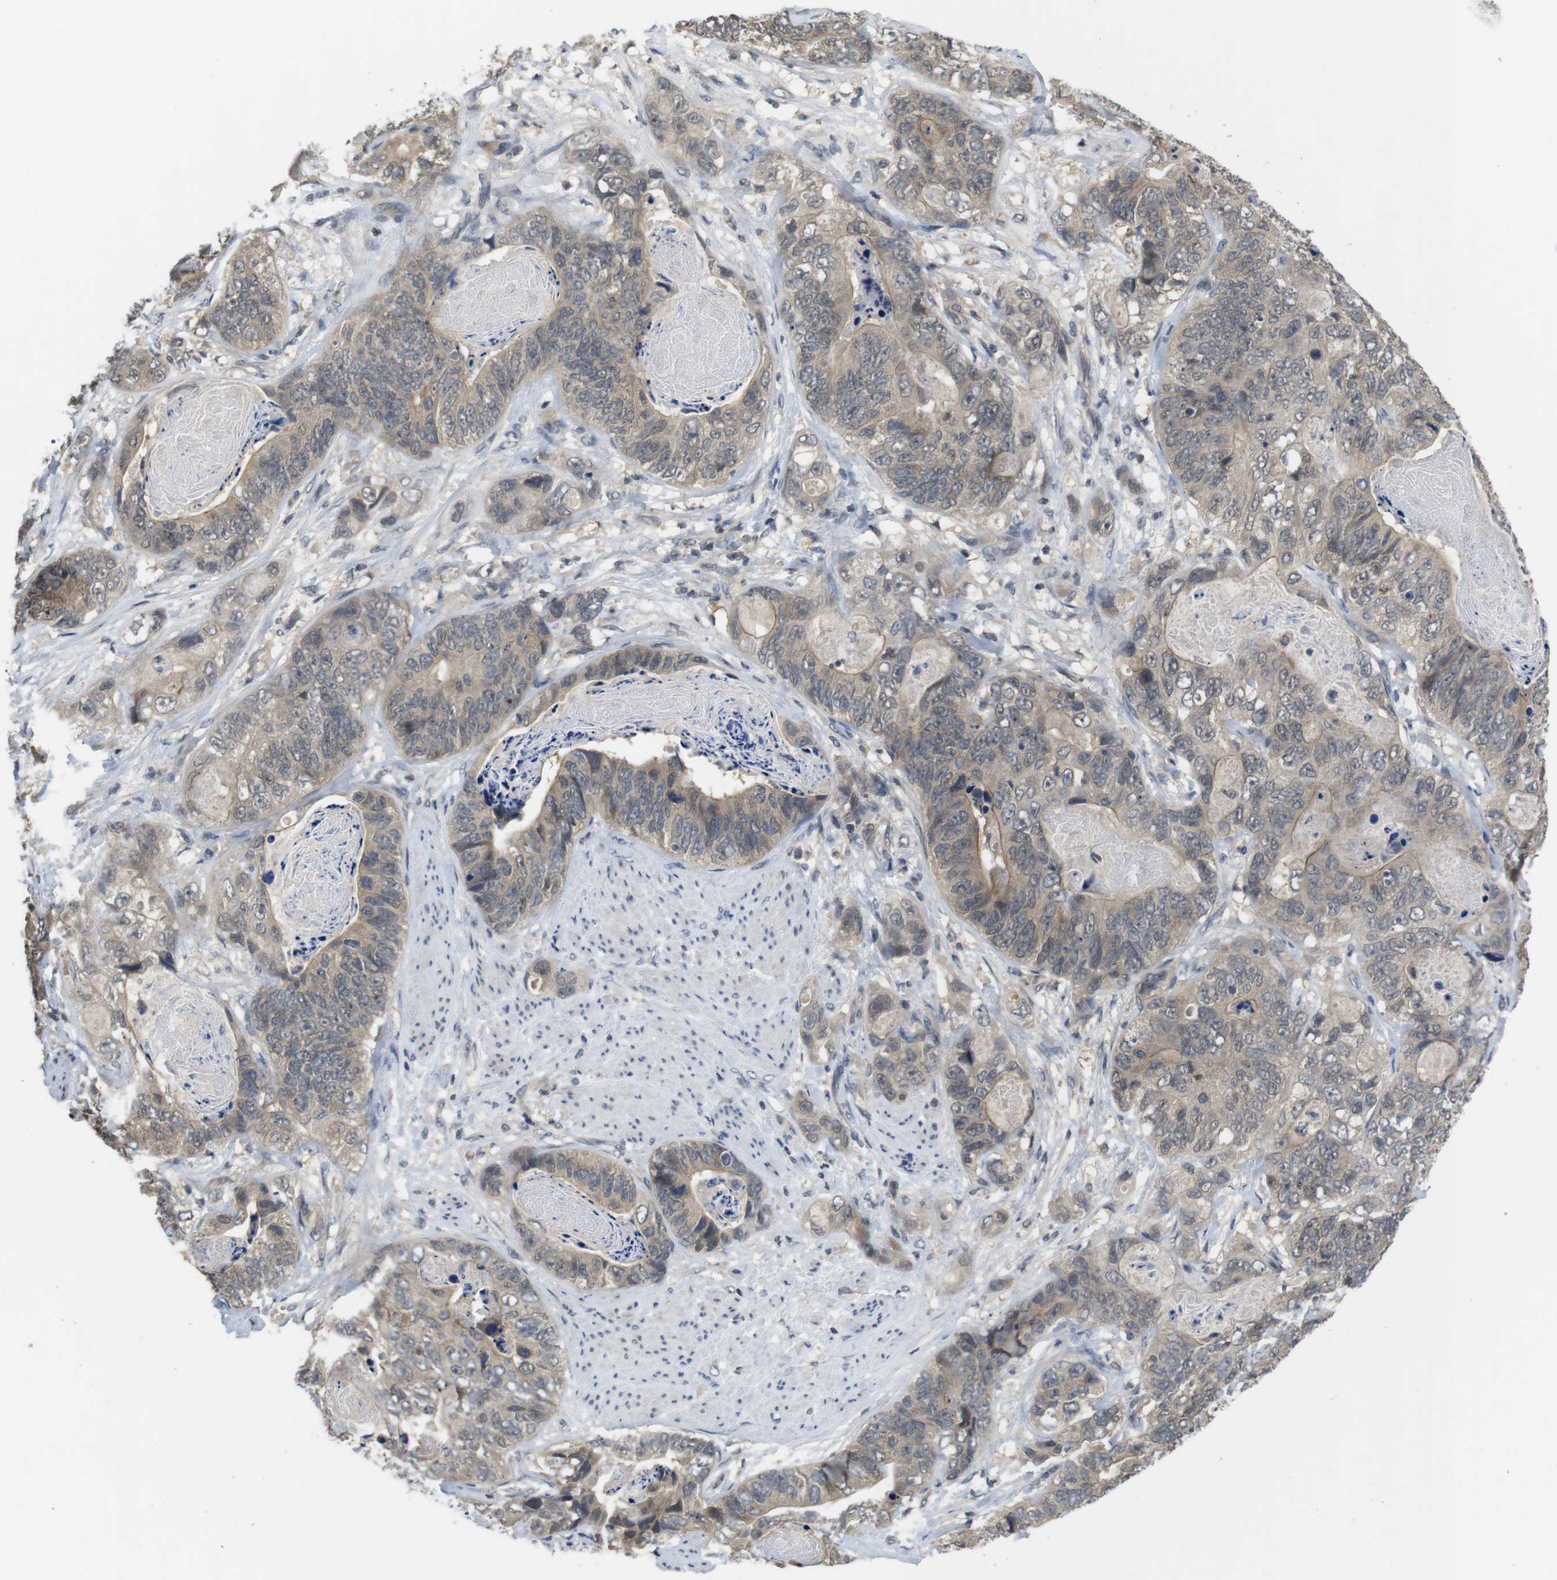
{"staining": {"intensity": "weak", "quantity": "25%-75%", "location": "cytoplasmic/membranous"}, "tissue": "stomach cancer", "cell_type": "Tumor cells", "image_type": "cancer", "snomed": [{"axis": "morphology", "description": "Adenocarcinoma, NOS"}, {"axis": "topography", "description": "Stomach"}], "caption": "Adenocarcinoma (stomach) stained with a brown dye reveals weak cytoplasmic/membranous positive positivity in approximately 25%-75% of tumor cells.", "gene": "FADD", "patient": {"sex": "female", "age": 89}}